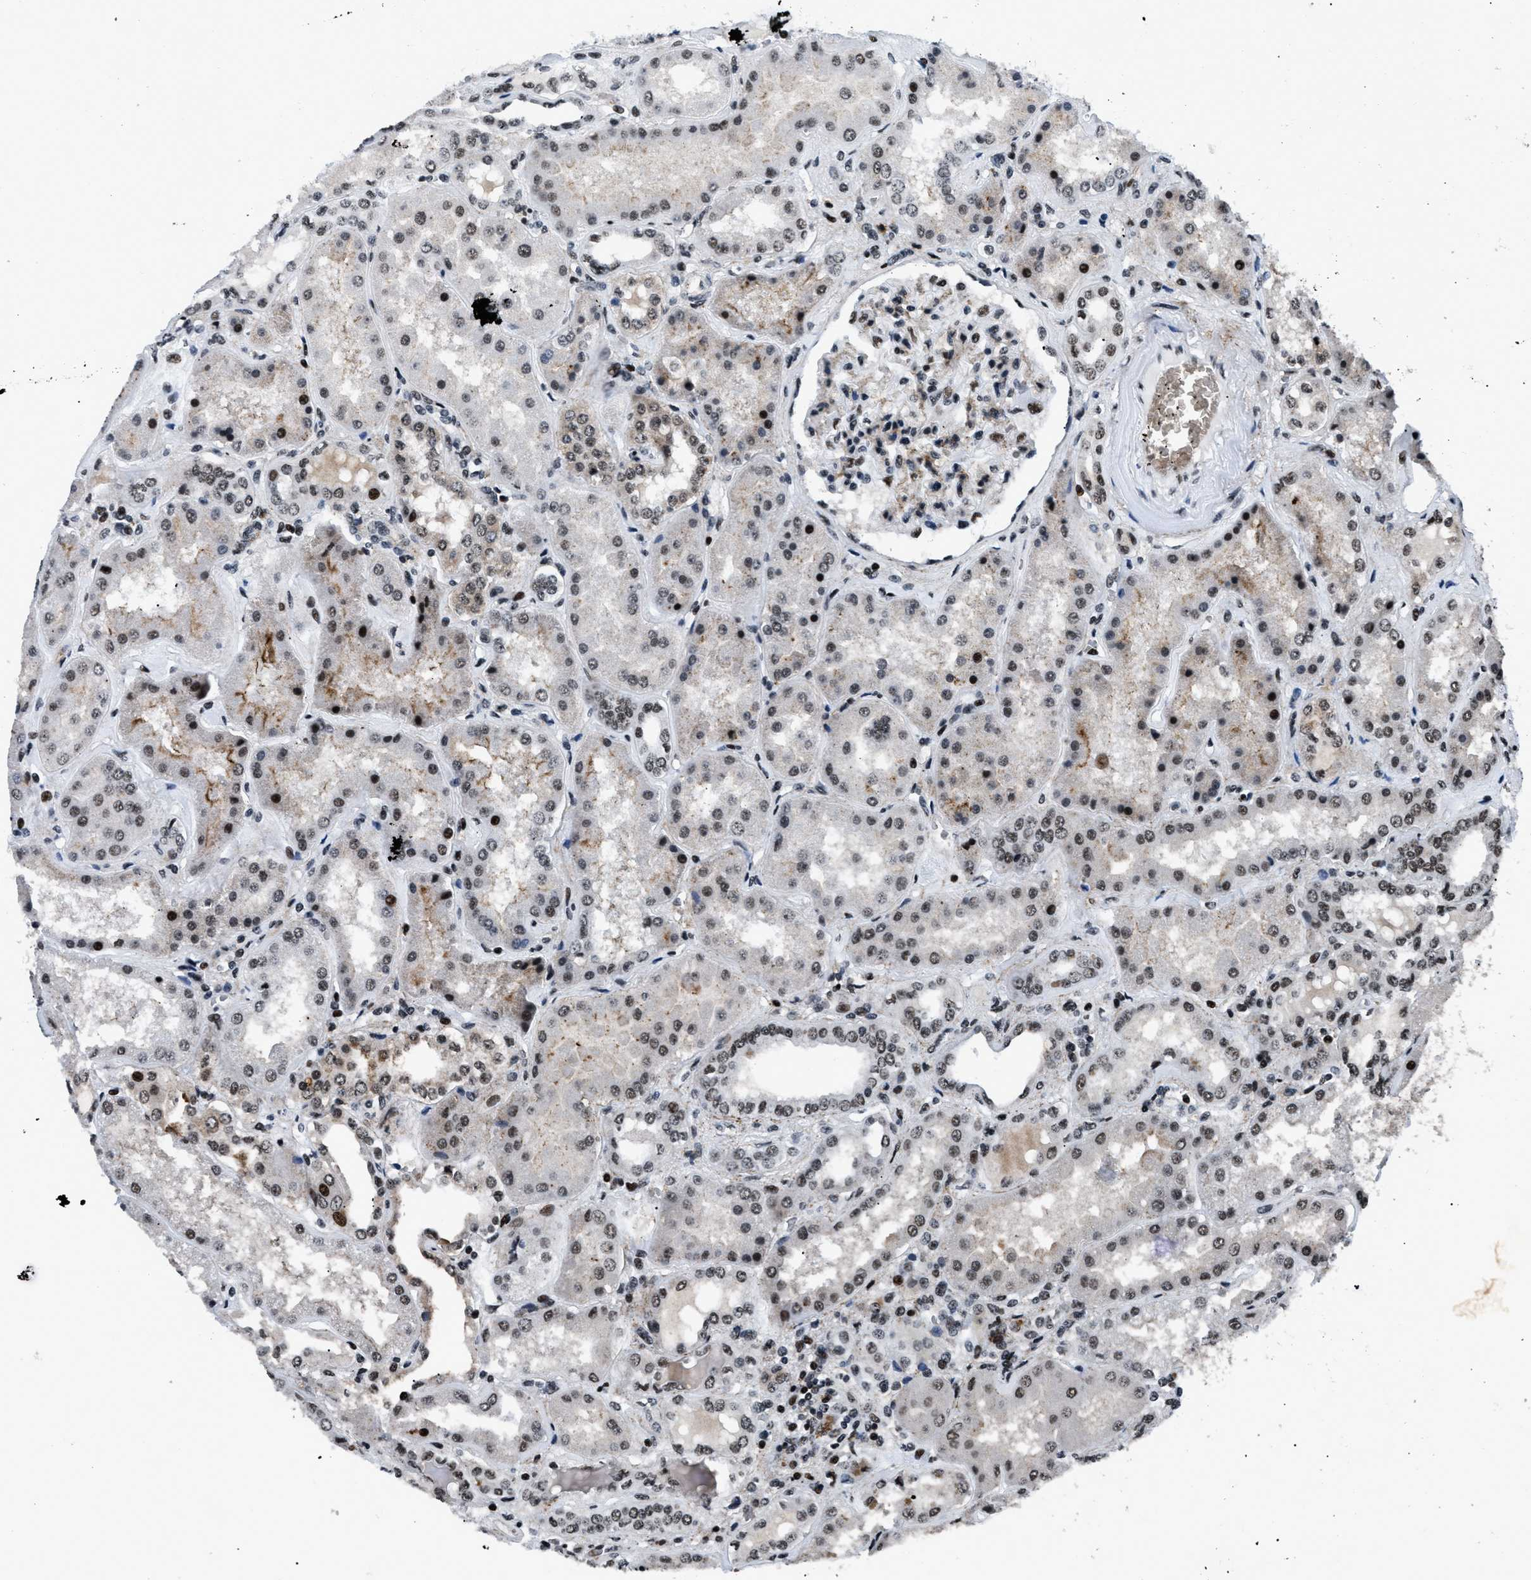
{"staining": {"intensity": "strong", "quantity": ">75%", "location": "nuclear"}, "tissue": "kidney", "cell_type": "Cells in glomeruli", "image_type": "normal", "snomed": [{"axis": "morphology", "description": "Normal tissue, NOS"}, {"axis": "topography", "description": "Kidney"}], "caption": "Protein staining demonstrates strong nuclear positivity in approximately >75% of cells in glomeruli in unremarkable kidney.", "gene": "SMARCB1", "patient": {"sex": "female", "age": 56}}